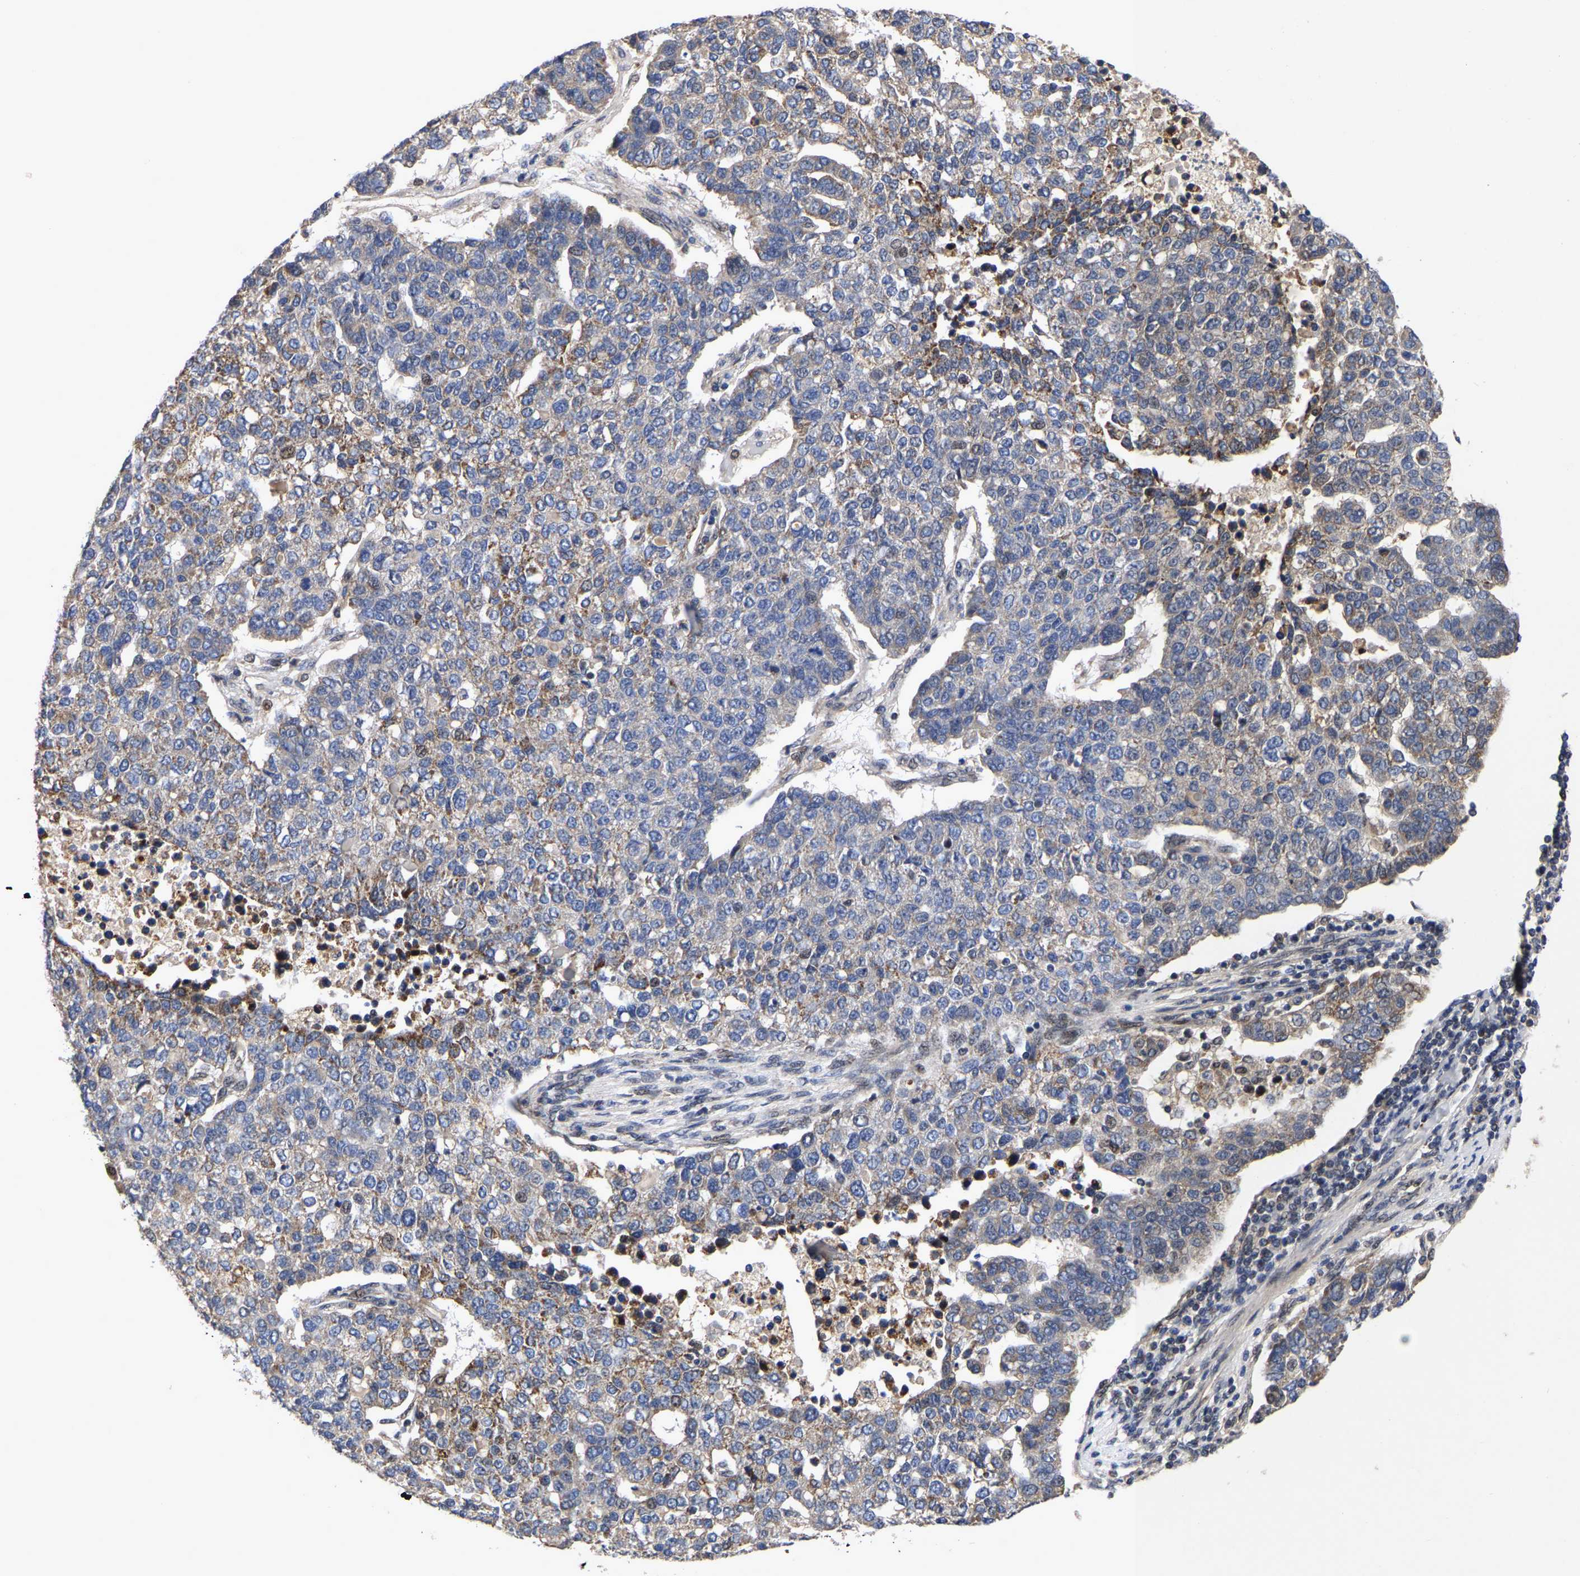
{"staining": {"intensity": "moderate", "quantity": "<25%", "location": "cytoplasmic/membranous,nuclear"}, "tissue": "pancreatic cancer", "cell_type": "Tumor cells", "image_type": "cancer", "snomed": [{"axis": "morphology", "description": "Adenocarcinoma, NOS"}, {"axis": "topography", "description": "Pancreas"}], "caption": "Pancreatic cancer stained with DAB (3,3'-diaminobenzidine) immunohistochemistry exhibits low levels of moderate cytoplasmic/membranous and nuclear staining in approximately <25% of tumor cells.", "gene": "JUNB", "patient": {"sex": "female", "age": 61}}